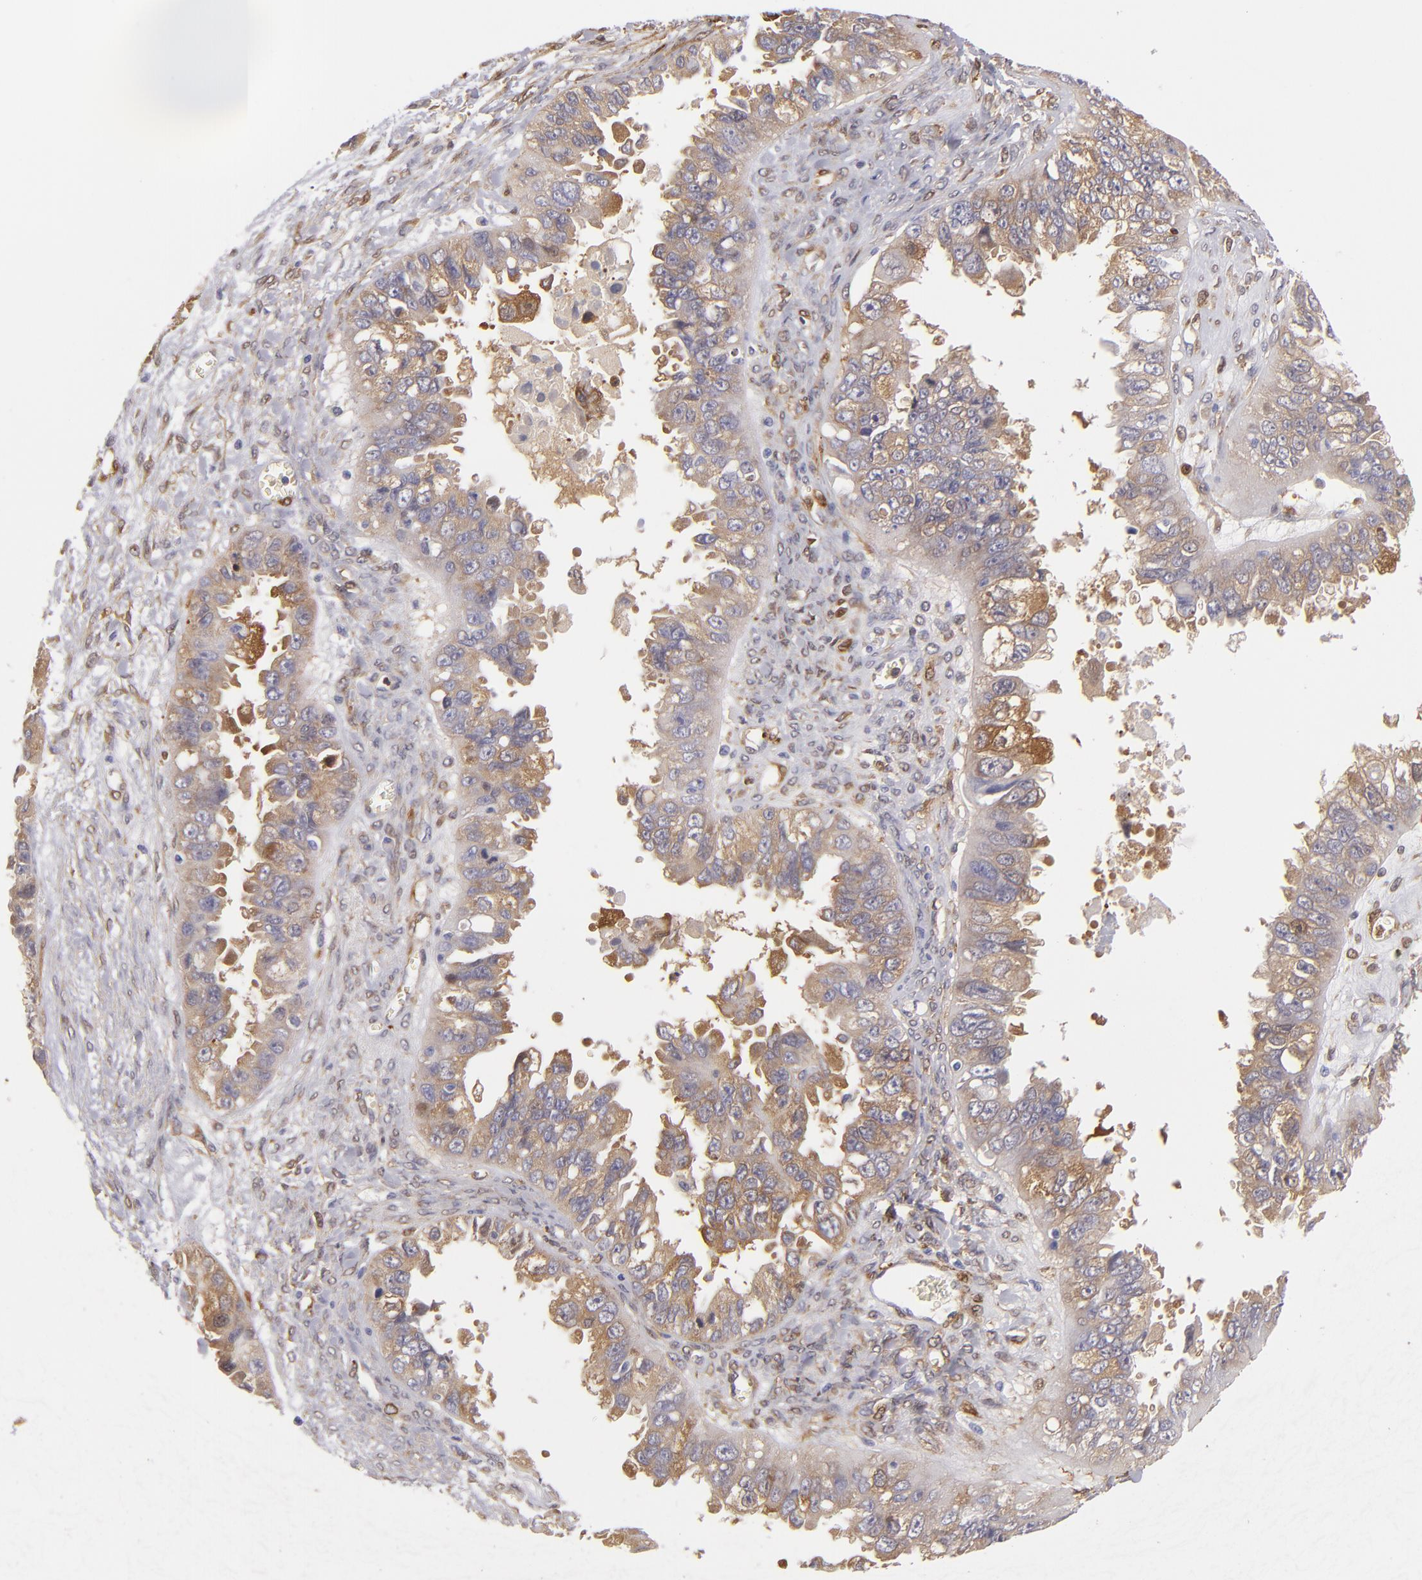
{"staining": {"intensity": "weak", "quantity": ">75%", "location": "cytoplasmic/membranous"}, "tissue": "ovarian cancer", "cell_type": "Tumor cells", "image_type": "cancer", "snomed": [{"axis": "morphology", "description": "Carcinoma, endometroid"}, {"axis": "topography", "description": "Ovary"}], "caption": "An image showing weak cytoplasmic/membranous positivity in about >75% of tumor cells in ovarian cancer (endometroid carcinoma), as visualized by brown immunohistochemical staining.", "gene": "VCL", "patient": {"sex": "female", "age": 85}}